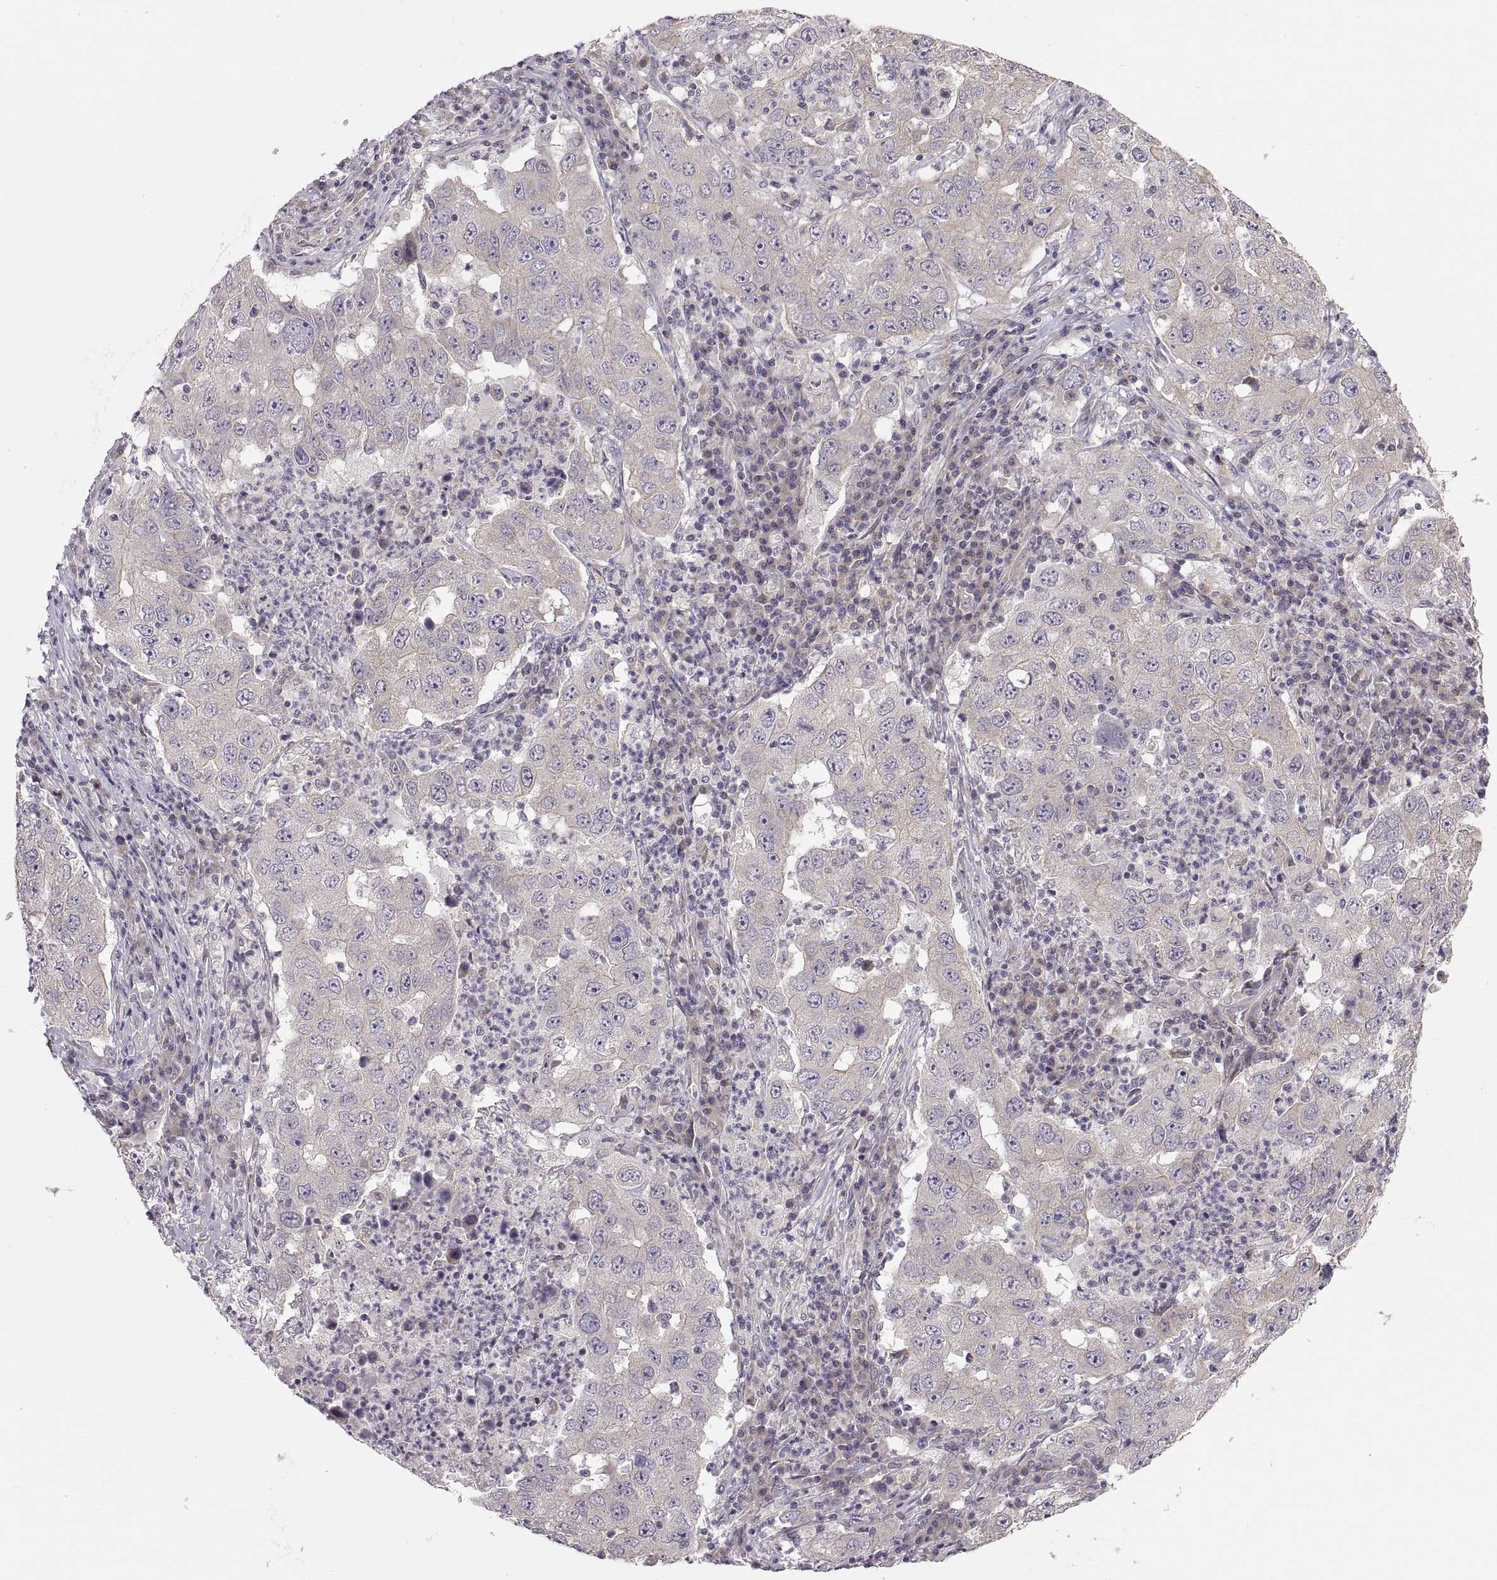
{"staining": {"intensity": "negative", "quantity": "none", "location": "none"}, "tissue": "lung cancer", "cell_type": "Tumor cells", "image_type": "cancer", "snomed": [{"axis": "morphology", "description": "Adenocarcinoma, NOS"}, {"axis": "topography", "description": "Lung"}], "caption": "Tumor cells are negative for brown protein staining in lung cancer (adenocarcinoma).", "gene": "ACSBG2", "patient": {"sex": "male", "age": 73}}